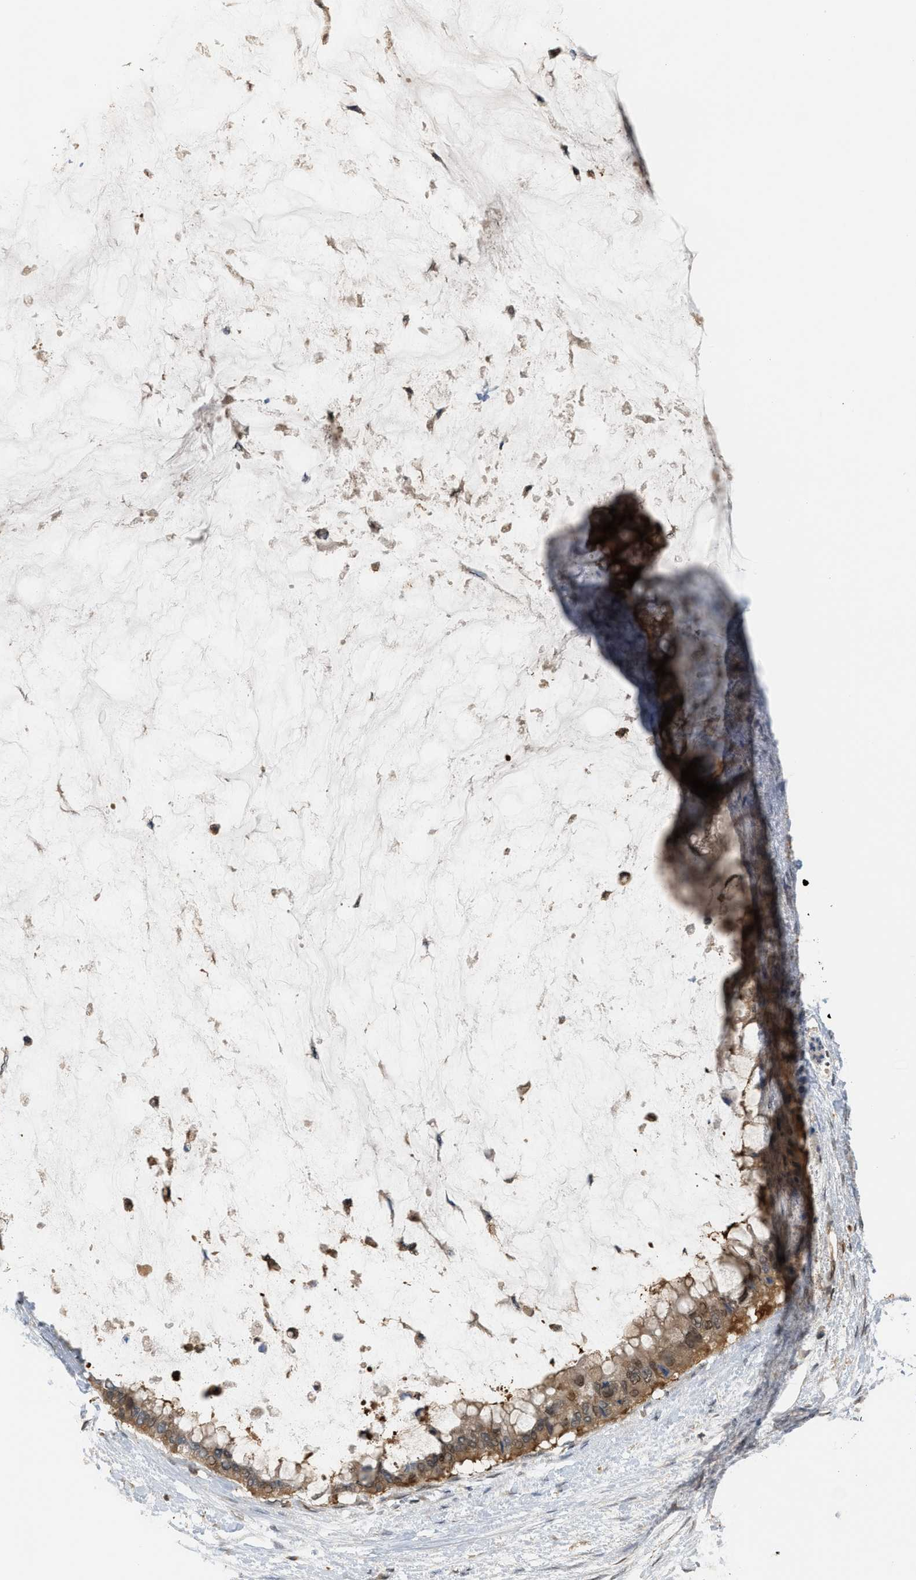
{"staining": {"intensity": "moderate", "quantity": ">75%", "location": "cytoplasmic/membranous"}, "tissue": "pancreatic cancer", "cell_type": "Tumor cells", "image_type": "cancer", "snomed": [{"axis": "morphology", "description": "Adenocarcinoma, NOS"}, {"axis": "topography", "description": "Pancreas"}], "caption": "IHC staining of pancreatic adenocarcinoma, which shows medium levels of moderate cytoplasmic/membranous expression in about >75% of tumor cells indicating moderate cytoplasmic/membranous protein staining. The staining was performed using DAB (brown) for protein detection and nuclei were counterstained in hematoxylin (blue).", "gene": "MTPN", "patient": {"sex": "male", "age": 41}}